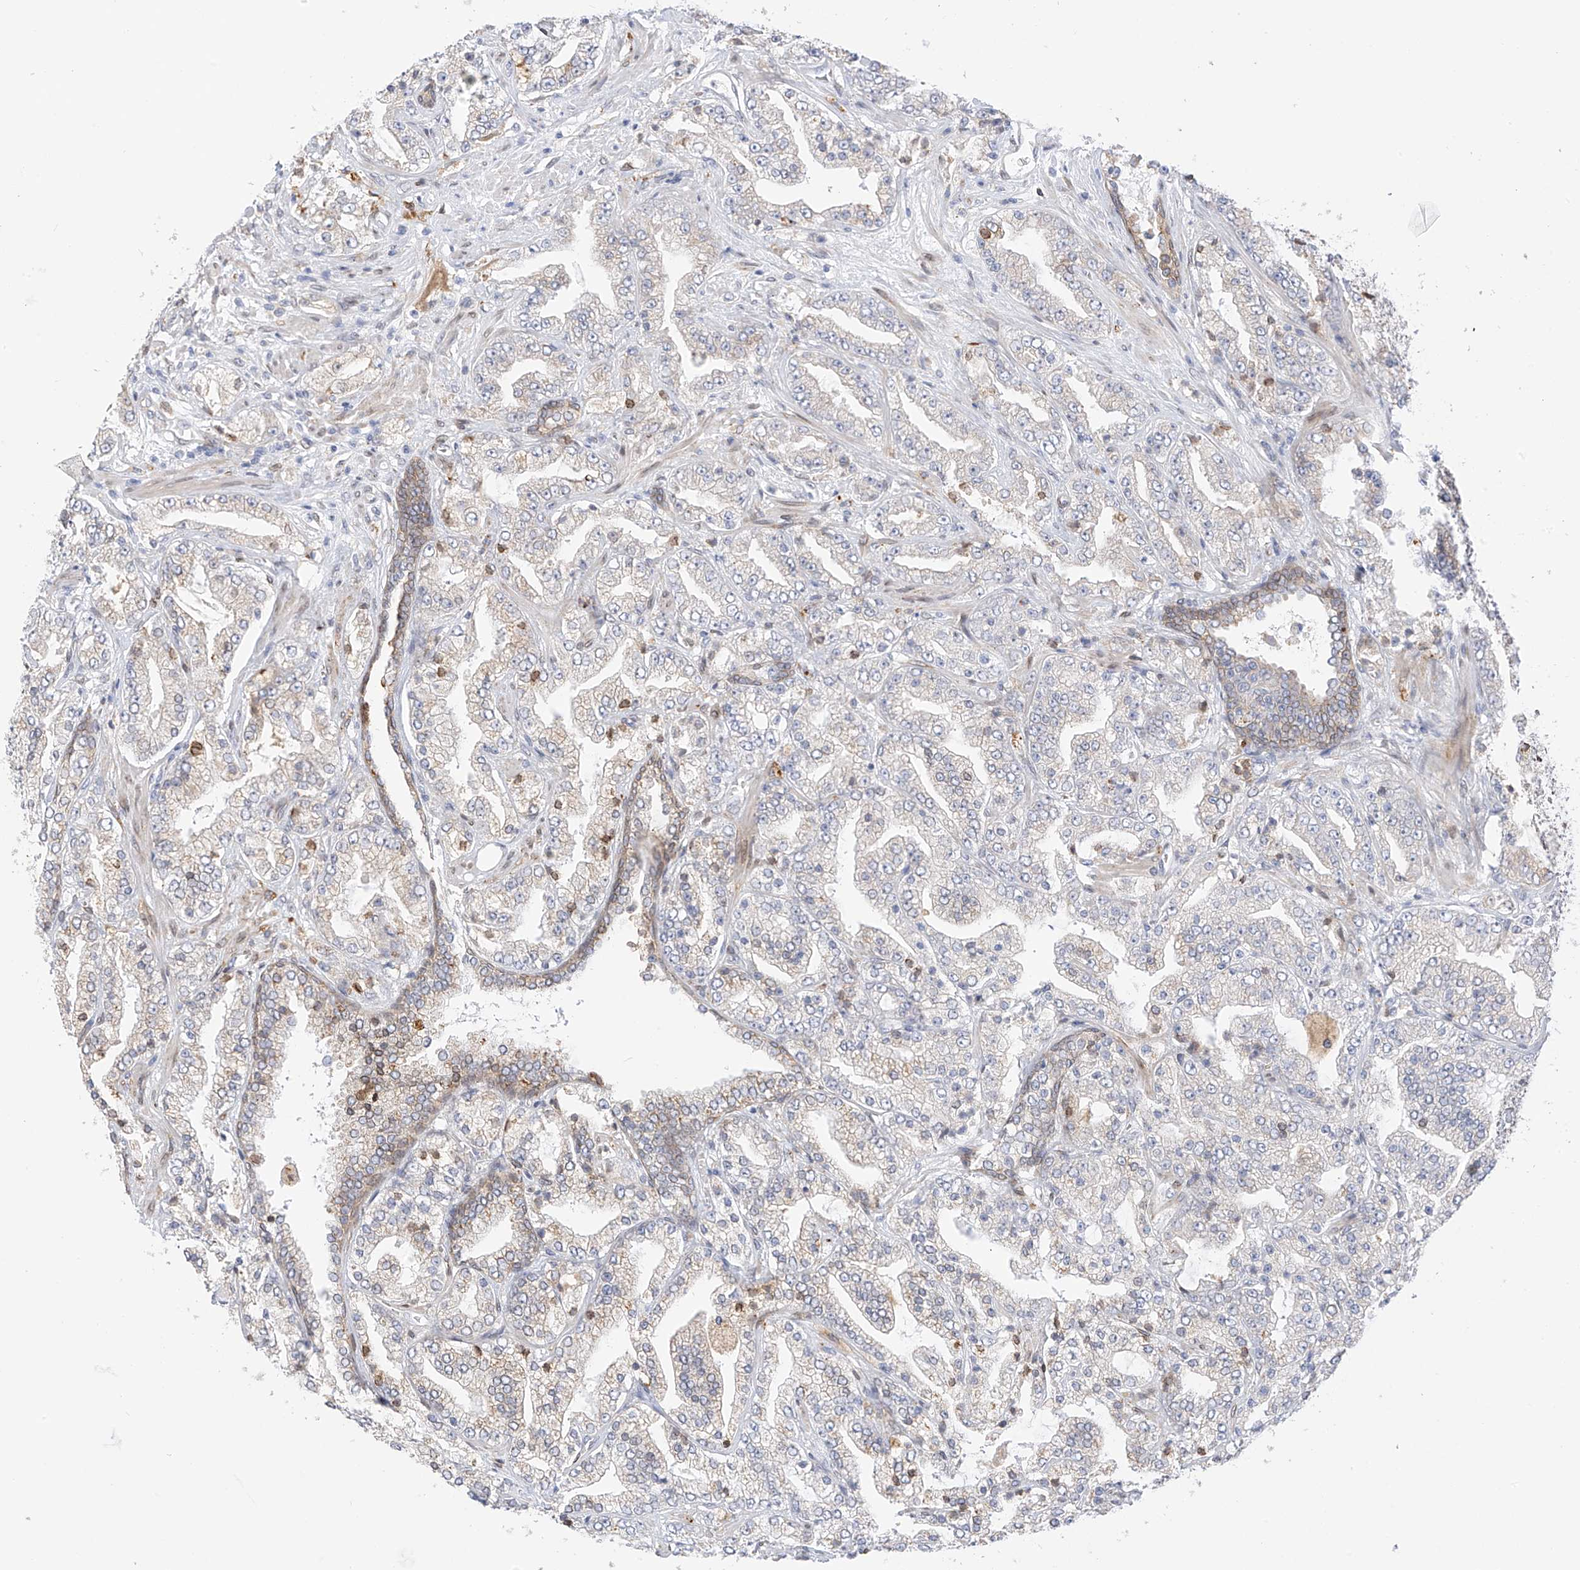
{"staining": {"intensity": "weak", "quantity": "<25%", "location": "cytoplasmic/membranous"}, "tissue": "prostate cancer", "cell_type": "Tumor cells", "image_type": "cancer", "snomed": [{"axis": "morphology", "description": "Adenocarcinoma, High grade"}, {"axis": "topography", "description": "Prostate"}], "caption": "Histopathology image shows no protein positivity in tumor cells of high-grade adenocarcinoma (prostate) tissue.", "gene": "PCYOX1", "patient": {"sex": "male", "age": 64}}